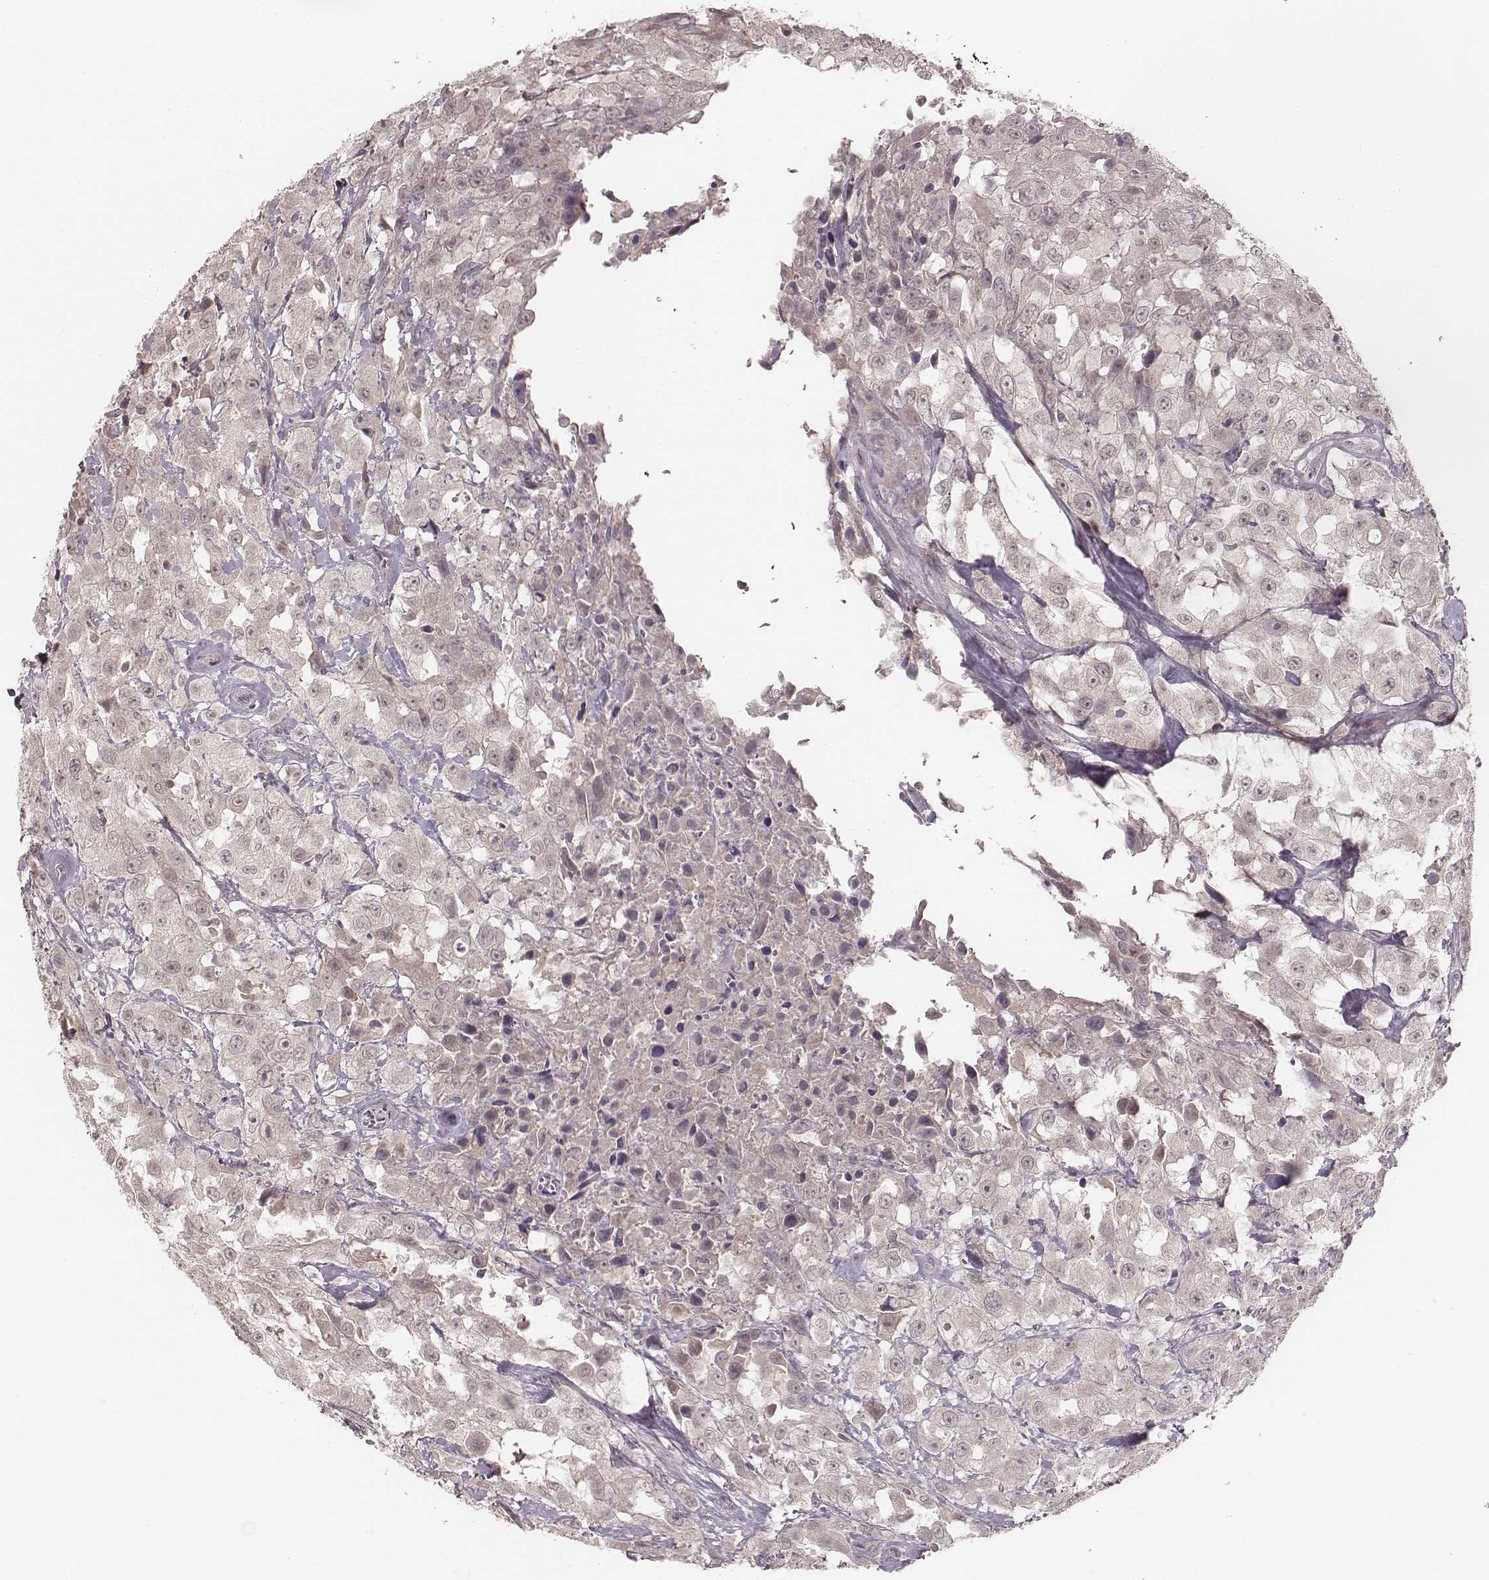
{"staining": {"intensity": "negative", "quantity": "none", "location": "none"}, "tissue": "urothelial cancer", "cell_type": "Tumor cells", "image_type": "cancer", "snomed": [{"axis": "morphology", "description": "Urothelial carcinoma, High grade"}, {"axis": "topography", "description": "Urinary bladder"}], "caption": "IHC histopathology image of neoplastic tissue: human high-grade urothelial carcinoma stained with DAB reveals no significant protein expression in tumor cells.", "gene": "LY6K", "patient": {"sex": "male", "age": 79}}